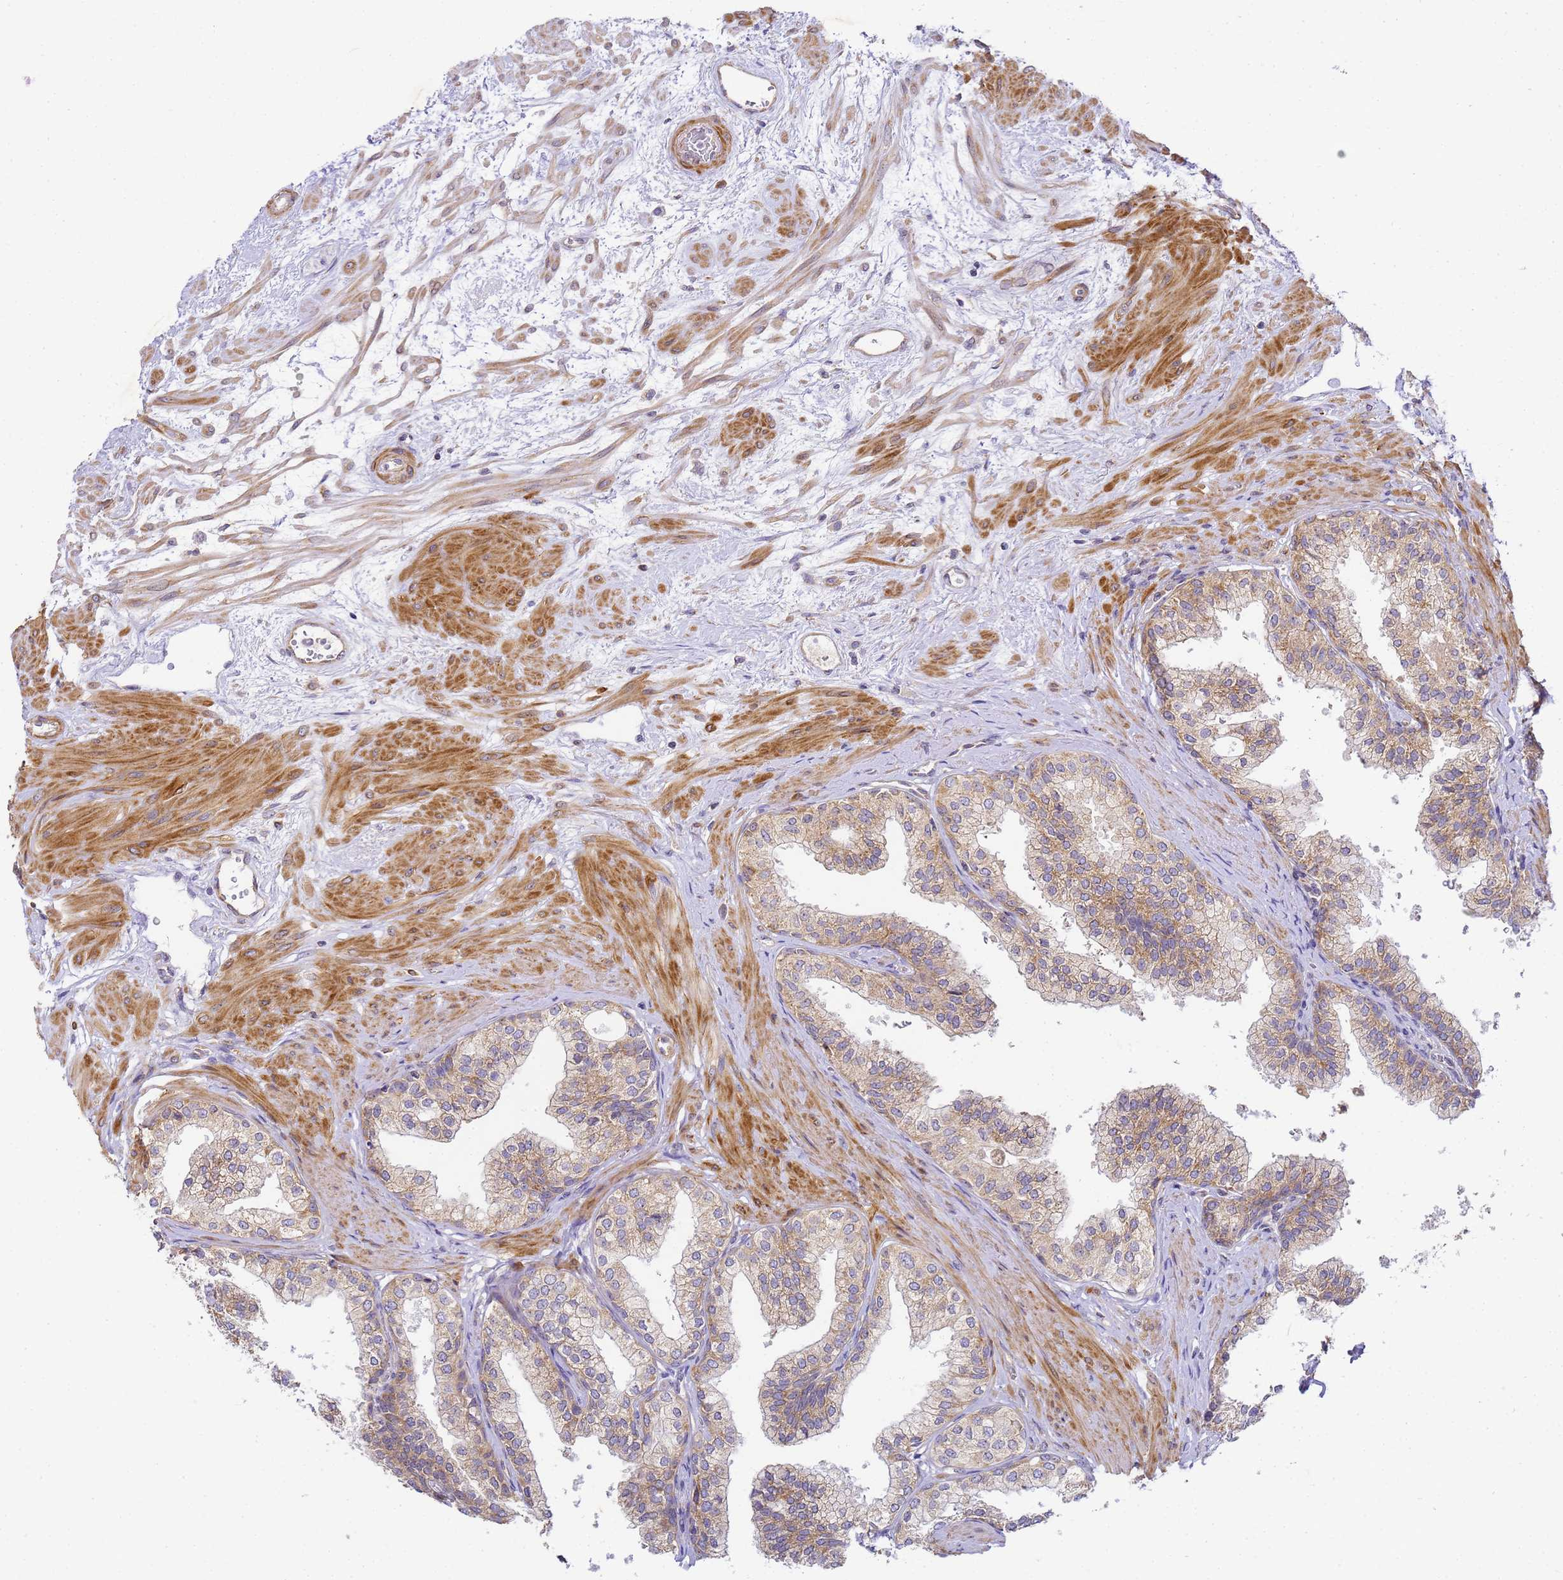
{"staining": {"intensity": "weak", "quantity": ">75%", "location": "cytoplasmic/membranous"}, "tissue": "prostate", "cell_type": "Glandular cells", "image_type": "normal", "snomed": [{"axis": "morphology", "description": "Normal tissue, NOS"}, {"axis": "topography", "description": "Prostate"}], "caption": "Immunohistochemical staining of unremarkable prostate displays >75% levels of weak cytoplasmic/membranous protein staining in about >75% of glandular cells. (DAB (3,3'-diaminobenzidine) IHC with brightfield microscopy, high magnification).", "gene": "RPL13A", "patient": {"sex": "male", "age": 60}}